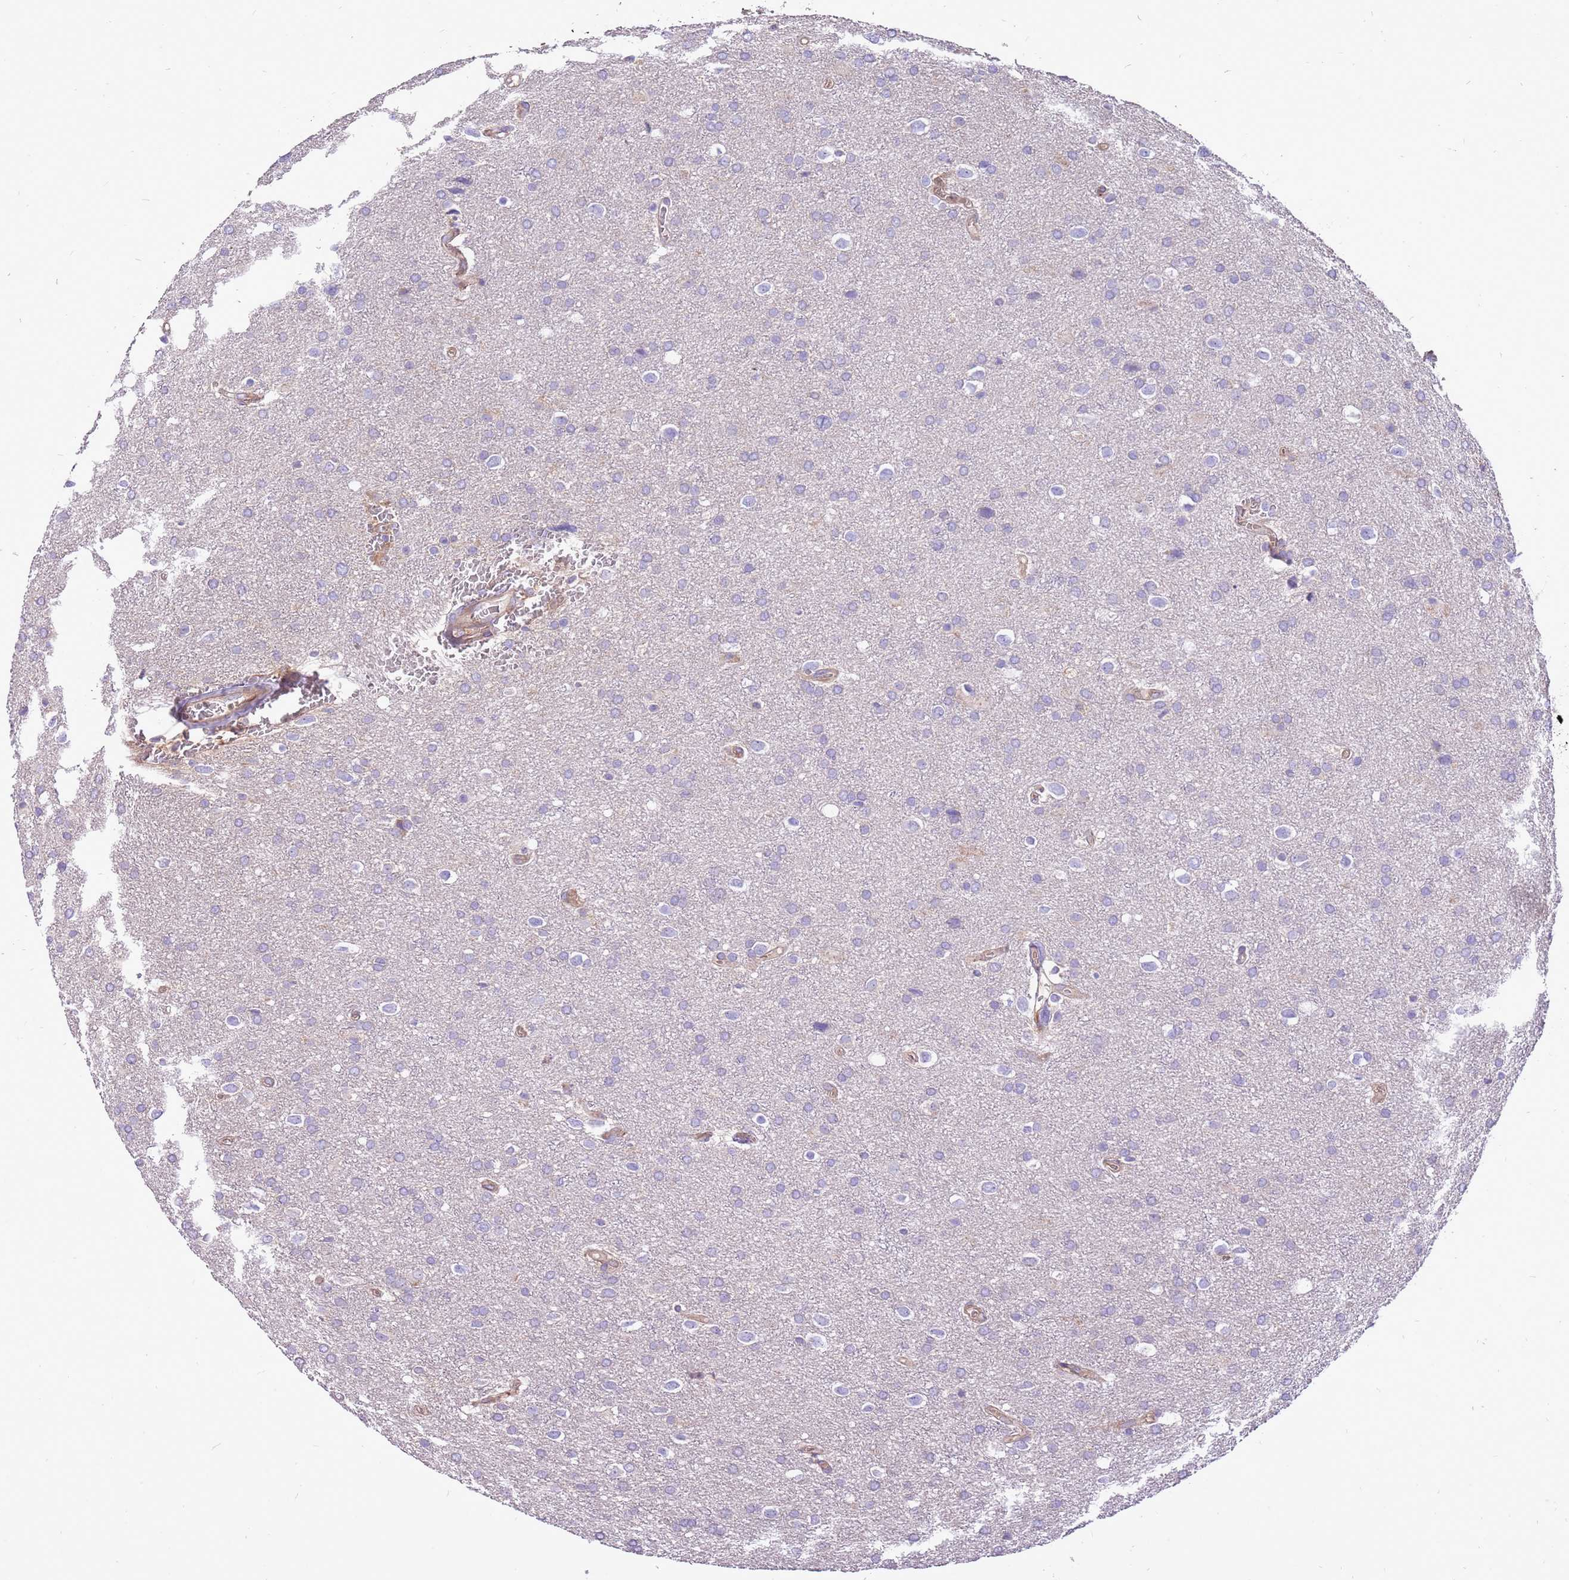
{"staining": {"intensity": "negative", "quantity": "none", "location": "none"}, "tissue": "glioma", "cell_type": "Tumor cells", "image_type": "cancer", "snomed": [{"axis": "morphology", "description": "Glioma, malignant, Low grade"}, {"axis": "topography", "description": "Brain"}], "caption": "Immunohistochemistry histopathology image of human glioma stained for a protein (brown), which demonstrates no expression in tumor cells.", "gene": "WASHC4", "patient": {"sex": "female", "age": 32}}